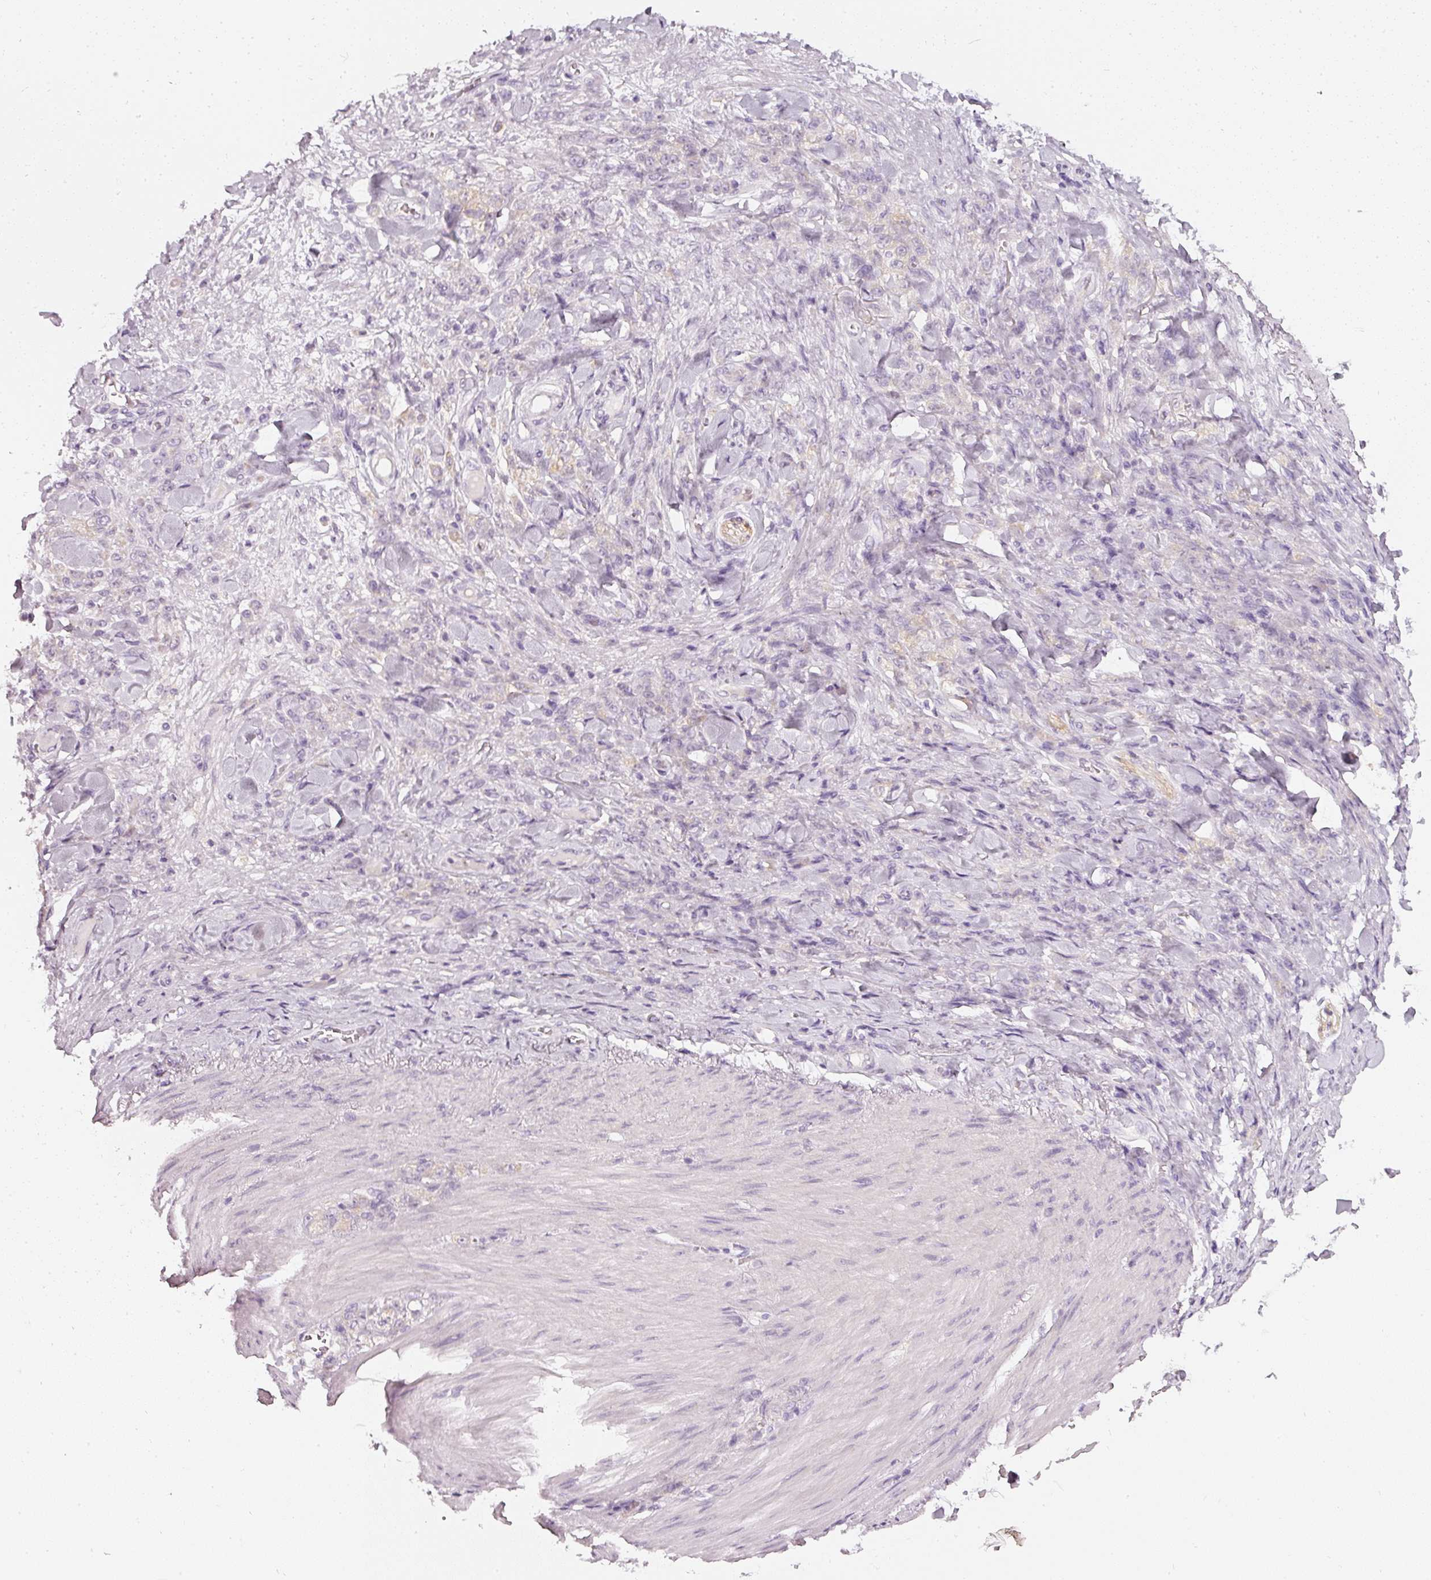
{"staining": {"intensity": "negative", "quantity": "none", "location": "none"}, "tissue": "stomach cancer", "cell_type": "Tumor cells", "image_type": "cancer", "snomed": [{"axis": "morphology", "description": "Normal tissue, NOS"}, {"axis": "morphology", "description": "Adenocarcinoma, NOS"}, {"axis": "topography", "description": "Stomach"}], "caption": "IHC histopathology image of stomach adenocarcinoma stained for a protein (brown), which exhibits no expression in tumor cells.", "gene": "CNP", "patient": {"sex": "male", "age": 82}}